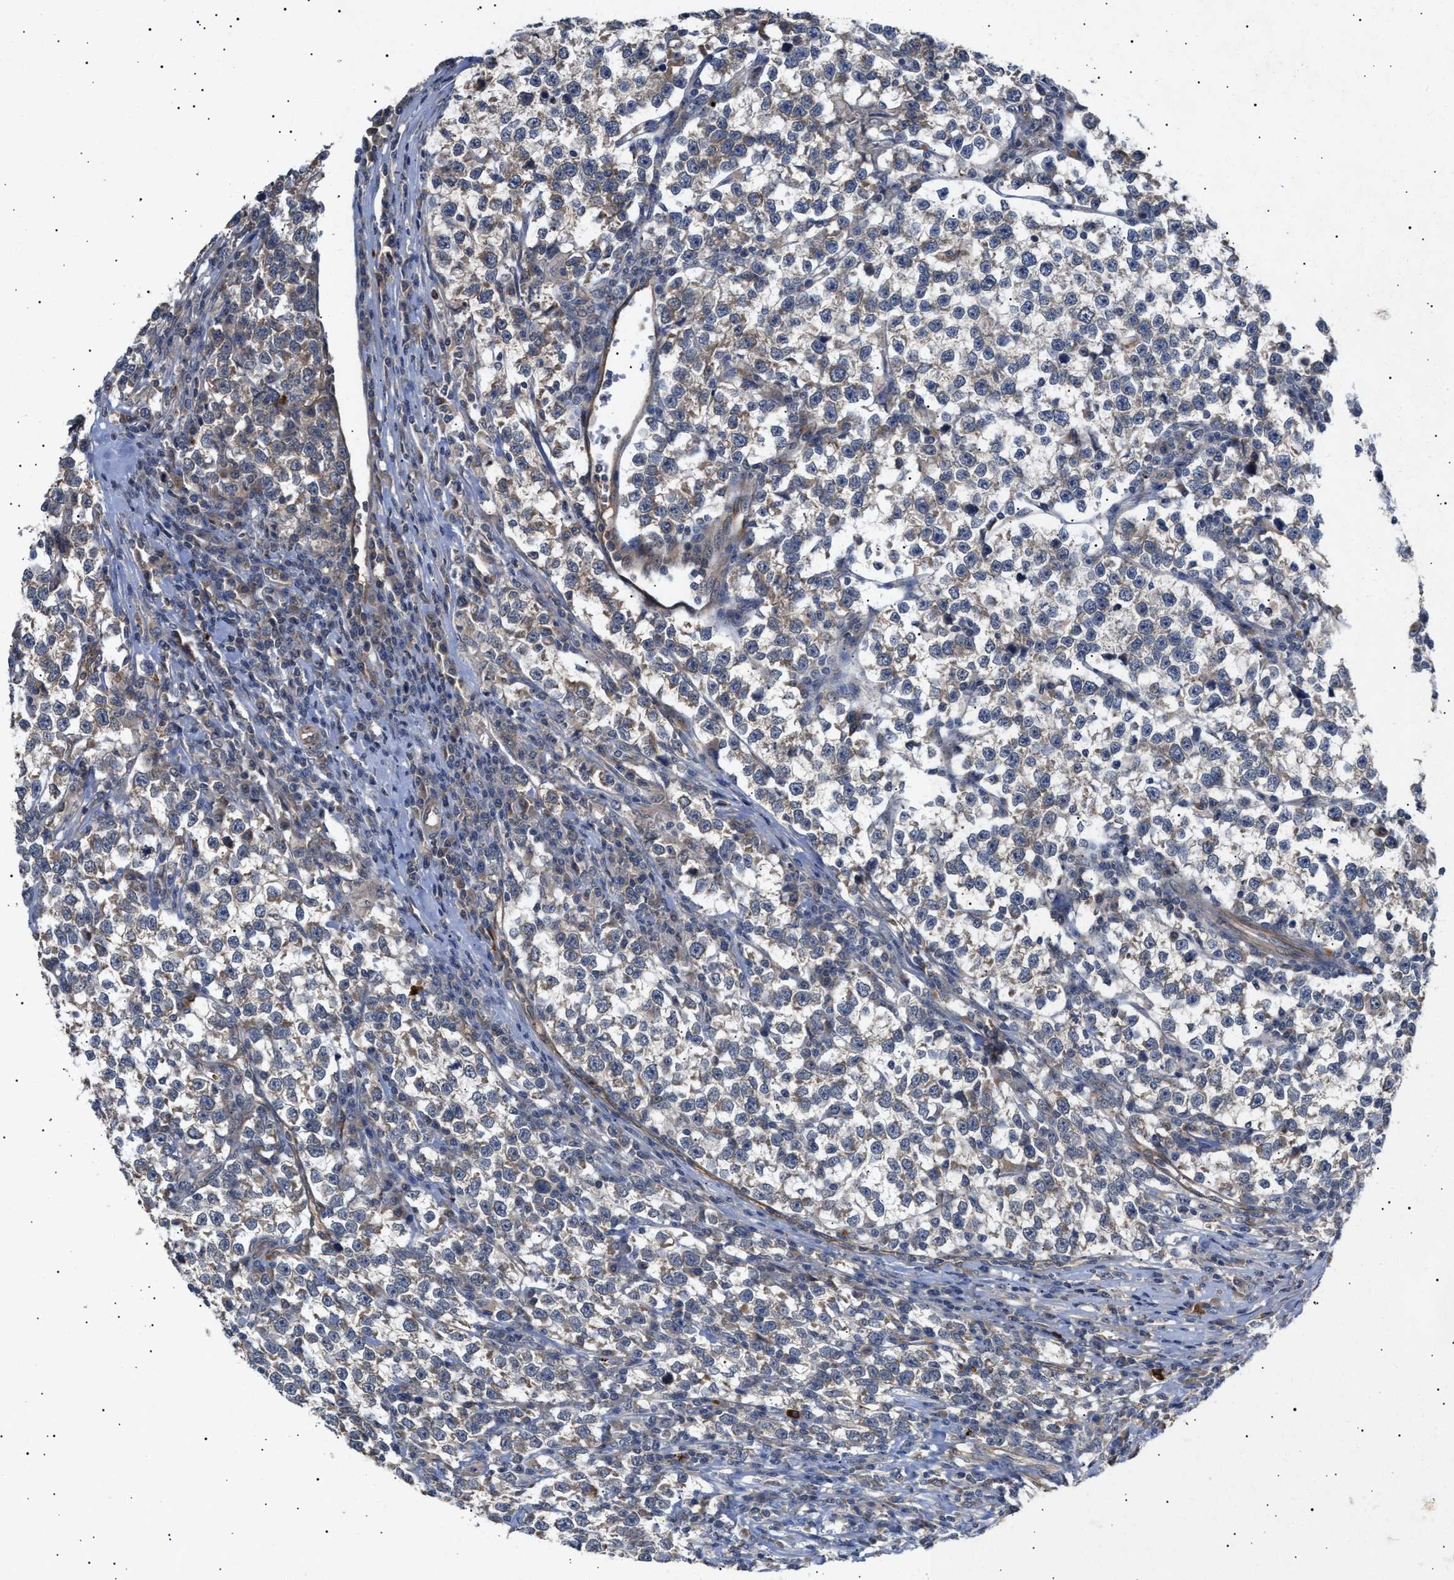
{"staining": {"intensity": "weak", "quantity": "<25%", "location": "cytoplasmic/membranous"}, "tissue": "testis cancer", "cell_type": "Tumor cells", "image_type": "cancer", "snomed": [{"axis": "morphology", "description": "Normal tissue, NOS"}, {"axis": "morphology", "description": "Seminoma, NOS"}, {"axis": "topography", "description": "Testis"}], "caption": "Immunohistochemistry image of neoplastic tissue: human testis seminoma stained with DAB (3,3'-diaminobenzidine) reveals no significant protein positivity in tumor cells.", "gene": "SIRT5", "patient": {"sex": "male", "age": 43}}